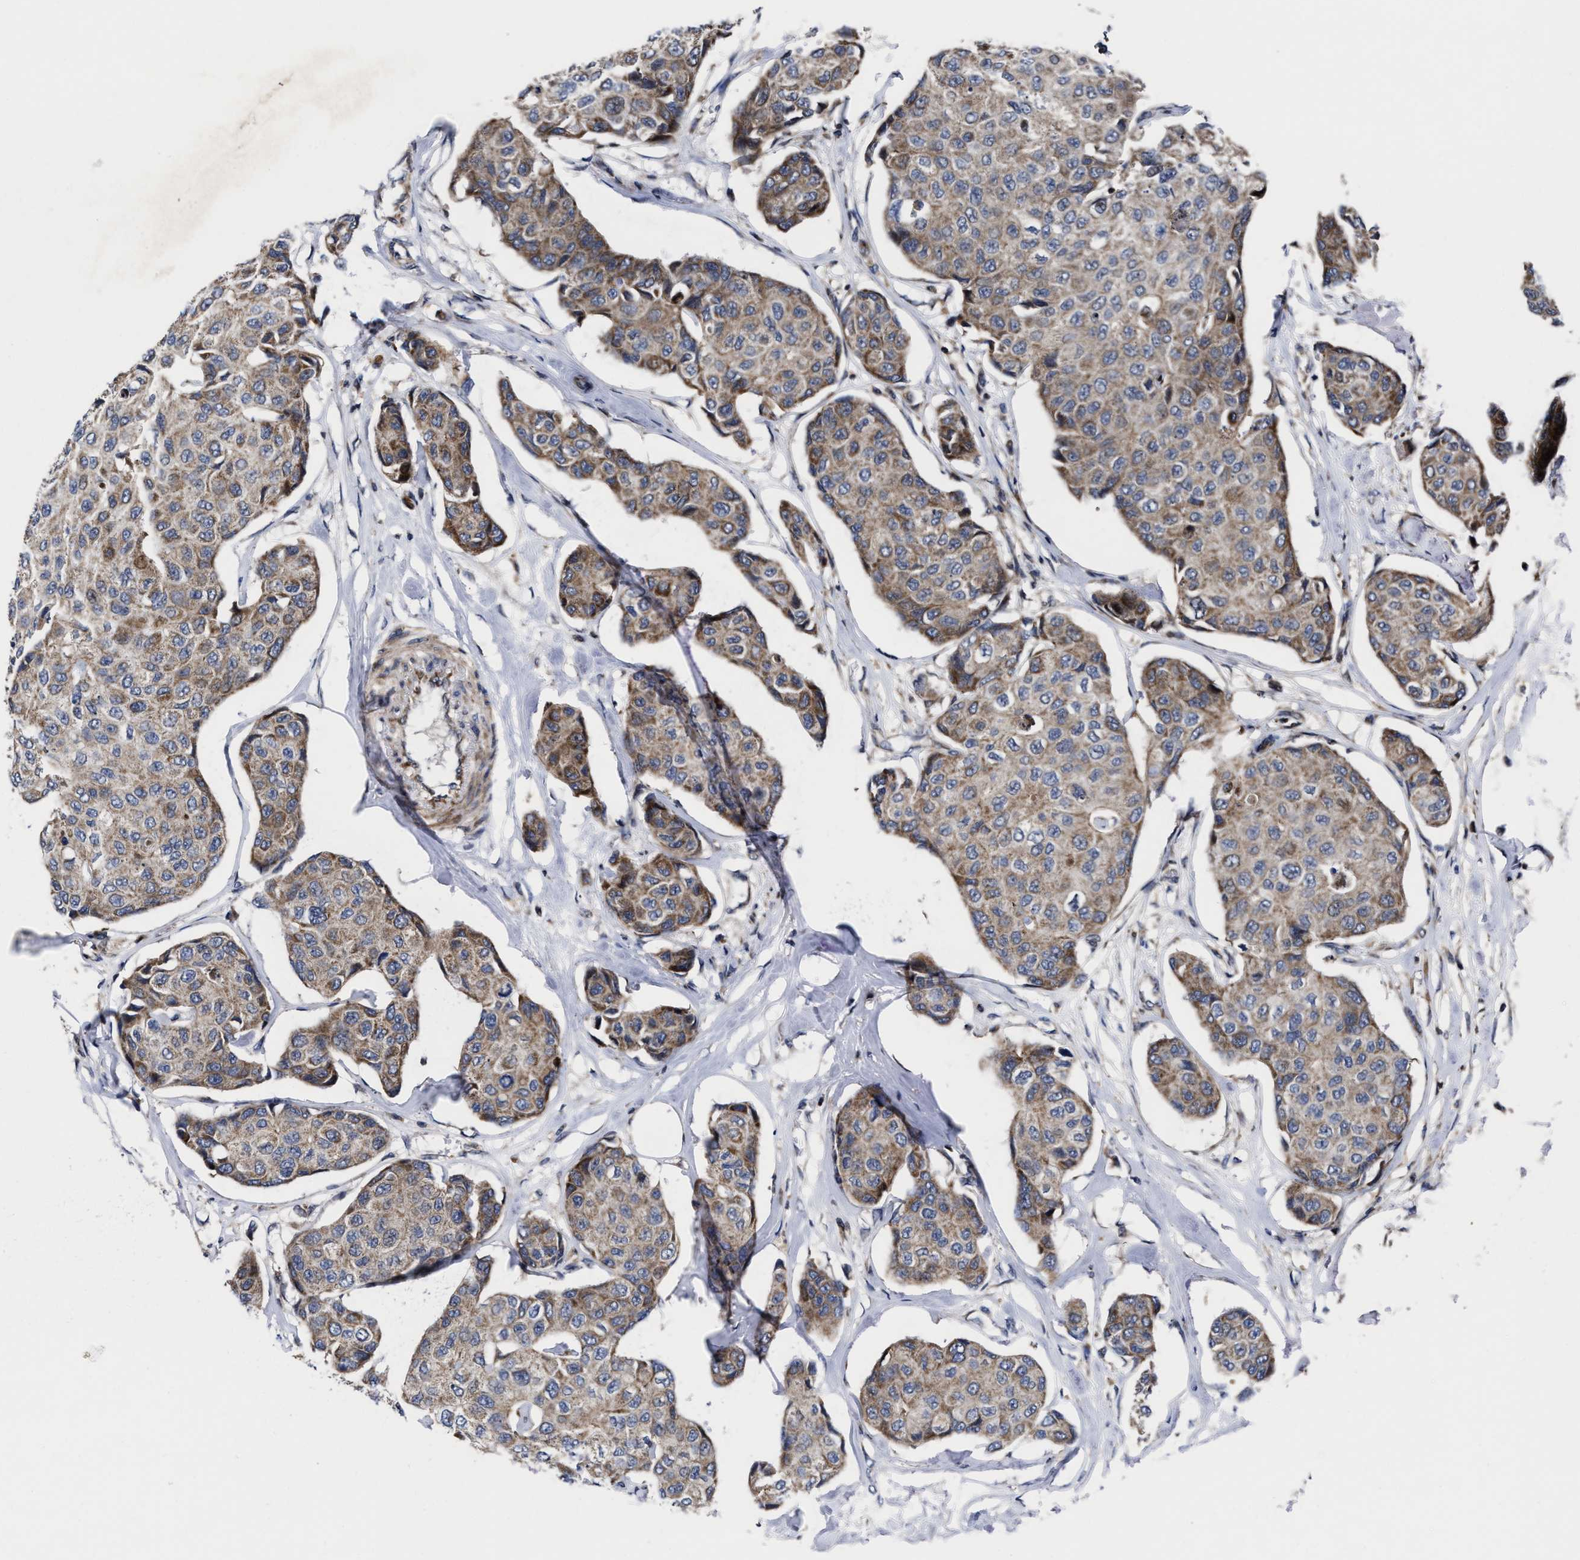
{"staining": {"intensity": "moderate", "quantity": ">75%", "location": "cytoplasmic/membranous"}, "tissue": "breast cancer", "cell_type": "Tumor cells", "image_type": "cancer", "snomed": [{"axis": "morphology", "description": "Duct carcinoma"}, {"axis": "topography", "description": "Breast"}], "caption": "The immunohistochemical stain shows moderate cytoplasmic/membranous expression in tumor cells of breast invasive ductal carcinoma tissue. (Brightfield microscopy of DAB IHC at high magnification).", "gene": "MRPL50", "patient": {"sex": "female", "age": 80}}